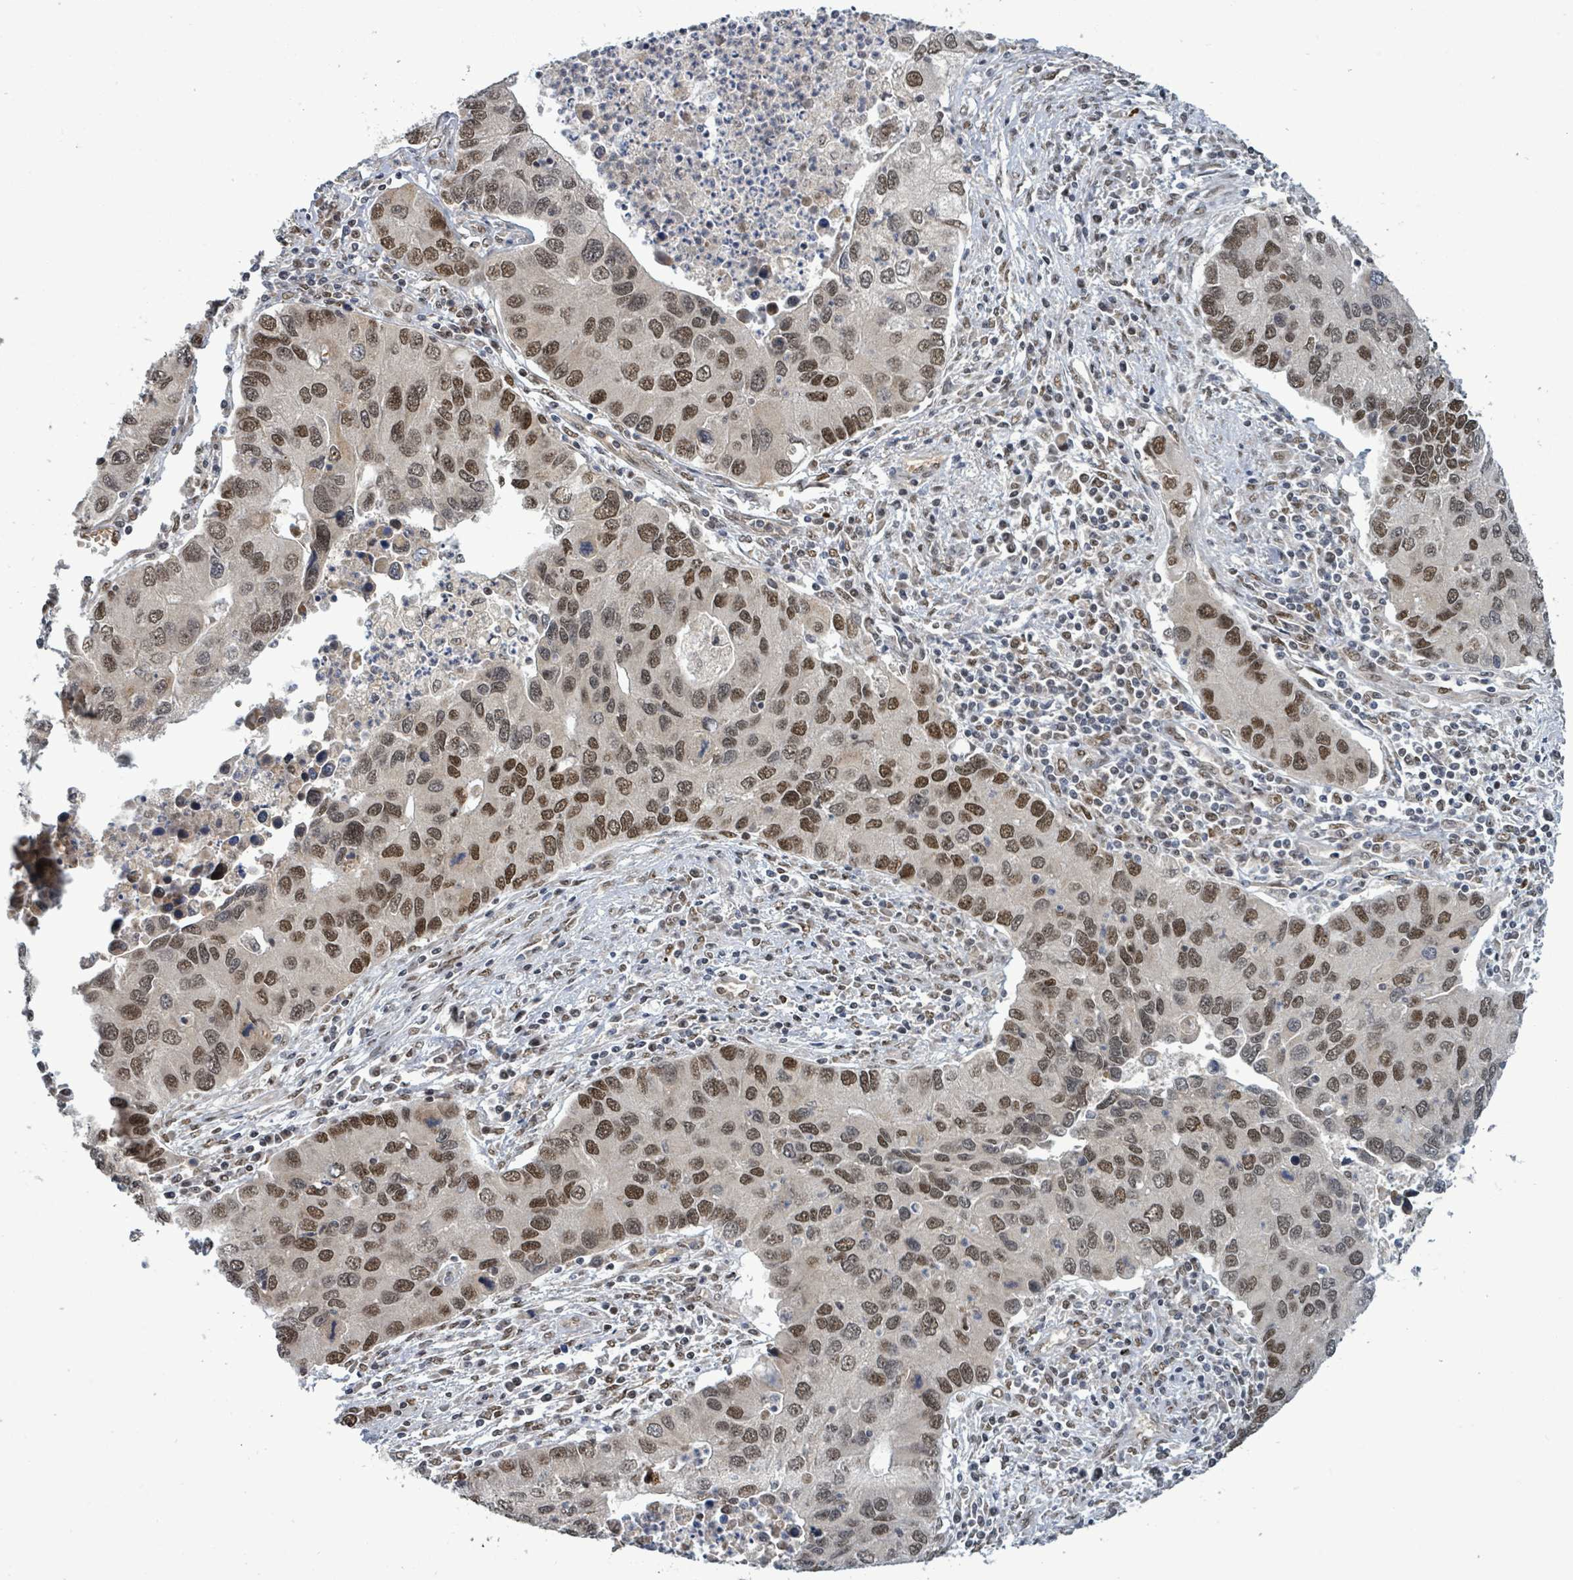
{"staining": {"intensity": "moderate", "quantity": ">75%", "location": "nuclear"}, "tissue": "lung cancer", "cell_type": "Tumor cells", "image_type": "cancer", "snomed": [{"axis": "morphology", "description": "Aneuploidy"}, {"axis": "morphology", "description": "Adenocarcinoma, NOS"}, {"axis": "topography", "description": "Lymph node"}, {"axis": "topography", "description": "Lung"}], "caption": "Tumor cells exhibit moderate nuclear staining in about >75% of cells in adenocarcinoma (lung). (DAB (3,3'-diaminobenzidine) = brown stain, brightfield microscopy at high magnification).", "gene": "PATZ1", "patient": {"sex": "female", "age": 74}}